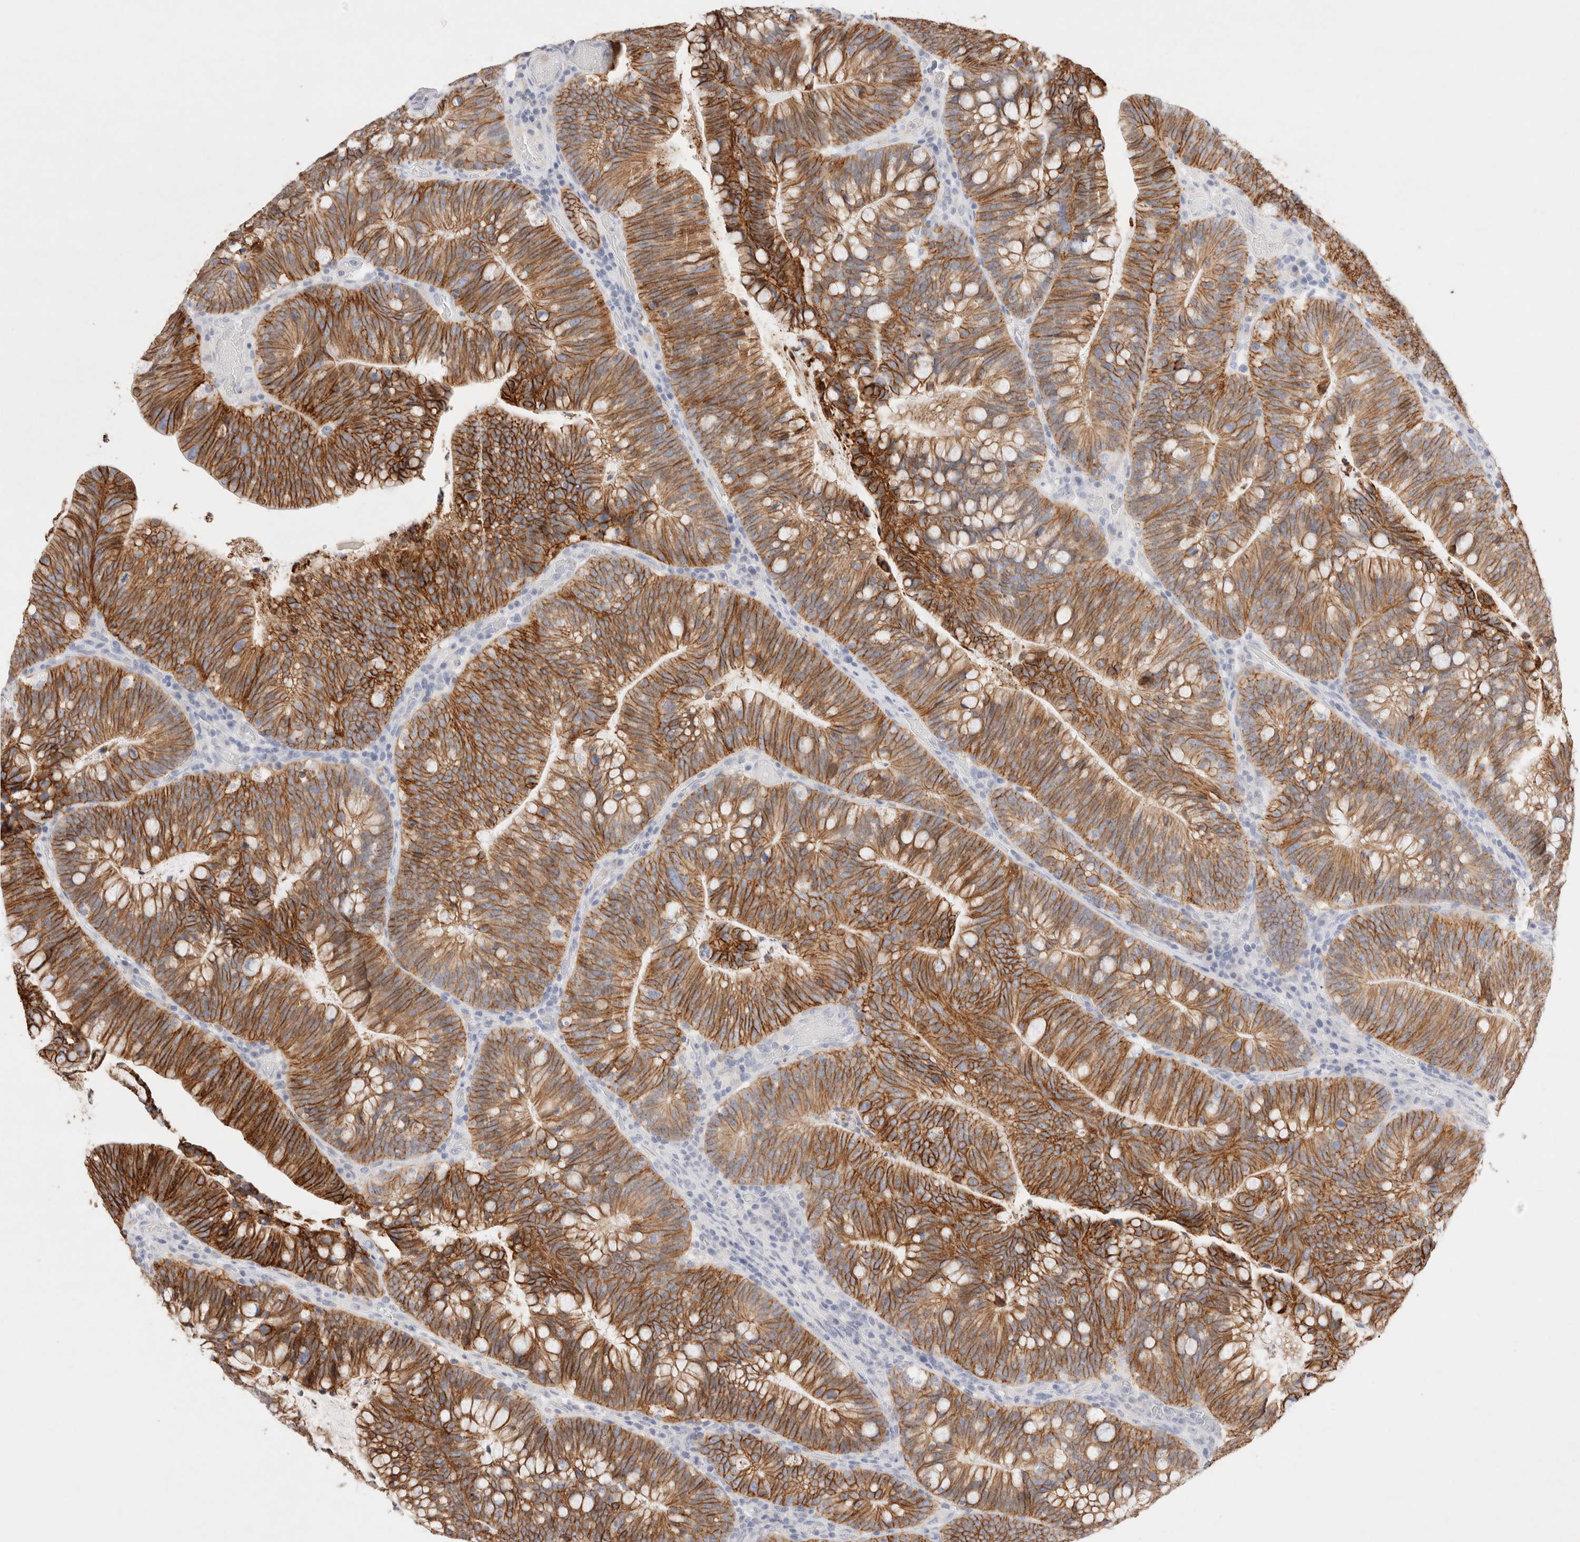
{"staining": {"intensity": "strong", "quantity": ">75%", "location": "cytoplasmic/membranous"}, "tissue": "colorectal cancer", "cell_type": "Tumor cells", "image_type": "cancer", "snomed": [{"axis": "morphology", "description": "Adenocarcinoma, NOS"}, {"axis": "topography", "description": "Colon"}], "caption": "This micrograph exhibits colorectal cancer stained with IHC to label a protein in brown. The cytoplasmic/membranous of tumor cells show strong positivity for the protein. Nuclei are counter-stained blue.", "gene": "EPCAM", "patient": {"sex": "female", "age": 66}}